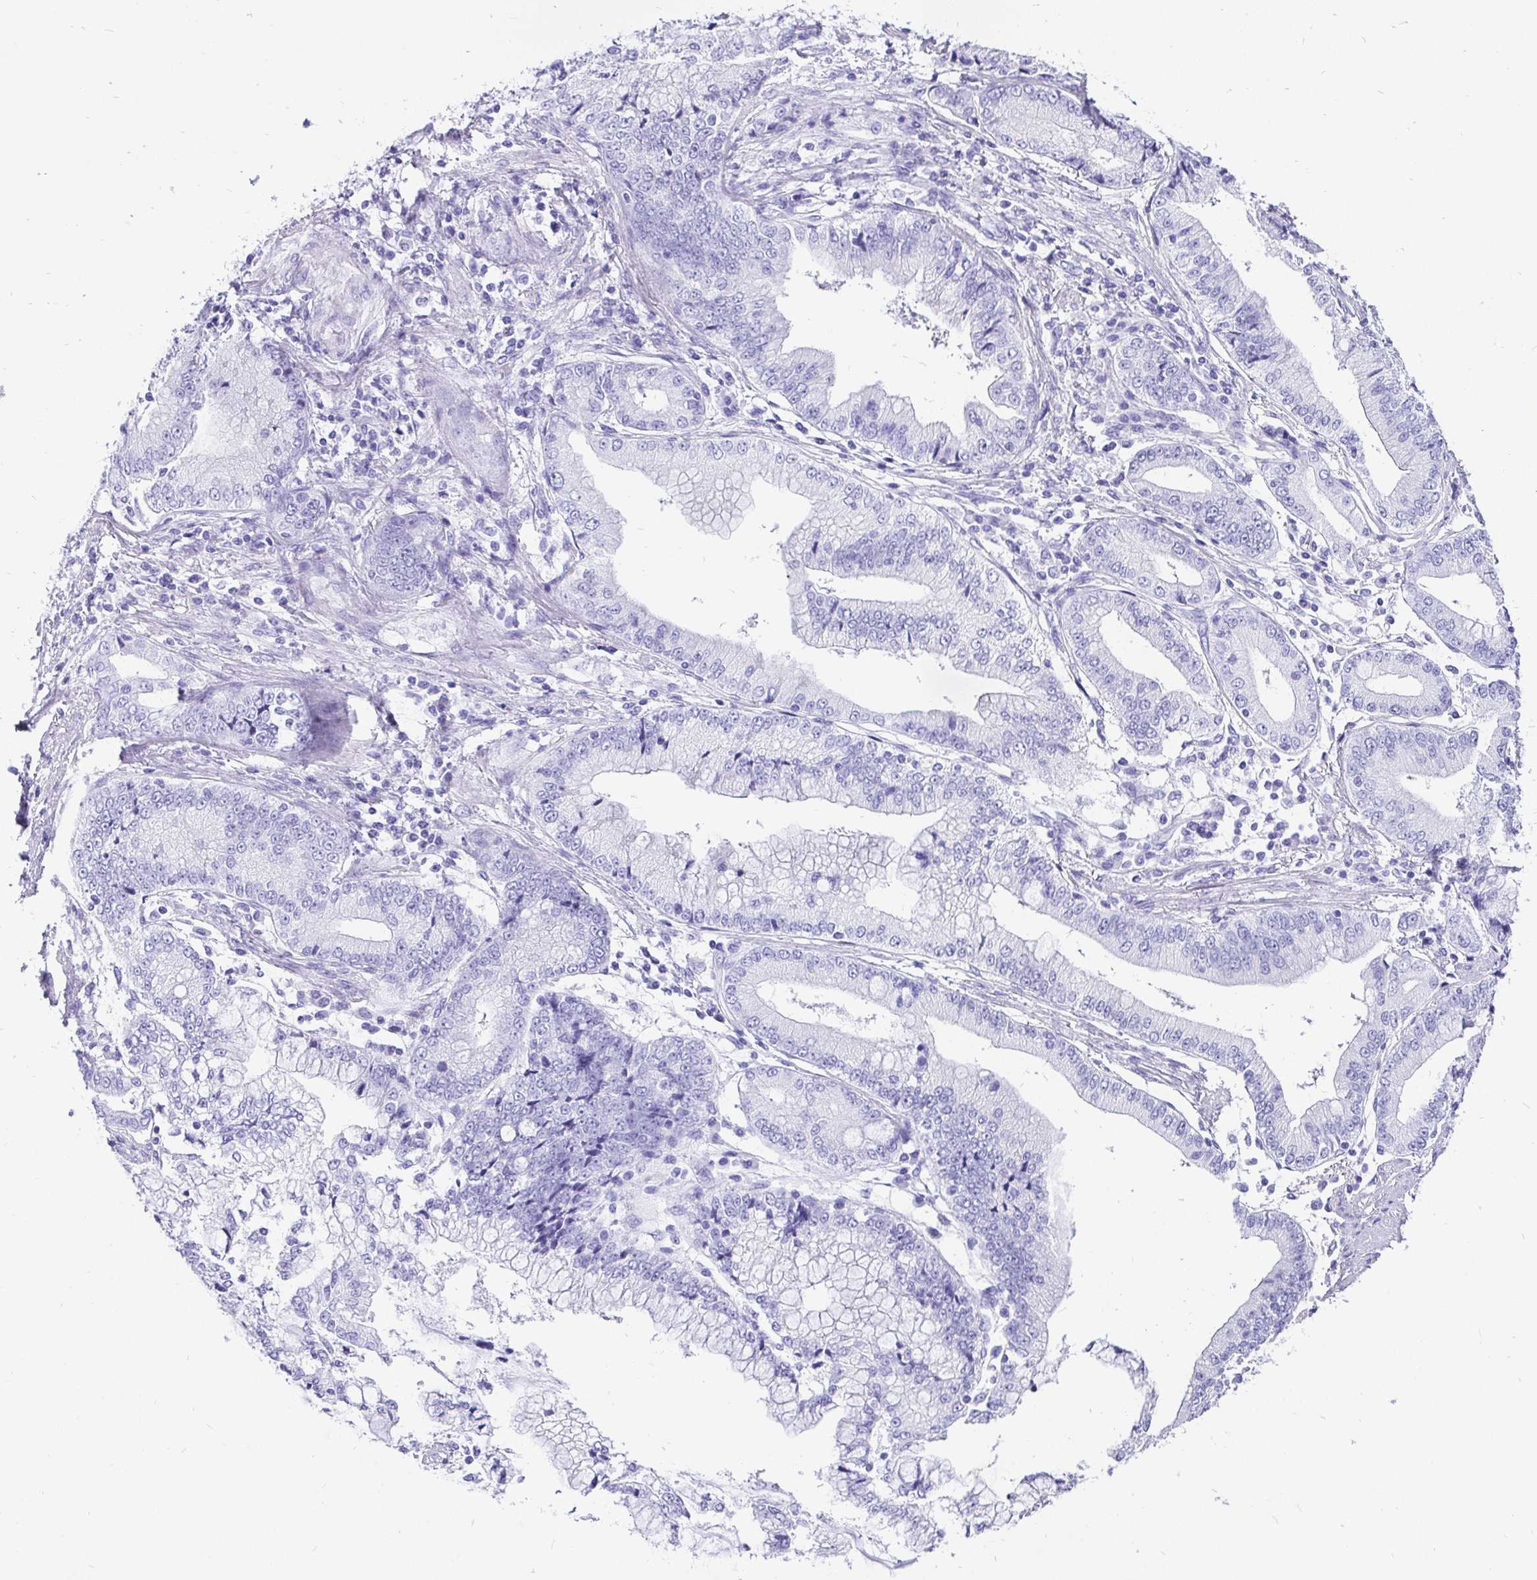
{"staining": {"intensity": "negative", "quantity": "none", "location": "none"}, "tissue": "stomach cancer", "cell_type": "Tumor cells", "image_type": "cancer", "snomed": [{"axis": "morphology", "description": "Adenocarcinoma, NOS"}, {"axis": "topography", "description": "Stomach, upper"}], "caption": "IHC of stomach cancer exhibits no expression in tumor cells. The staining is performed using DAB (3,3'-diaminobenzidine) brown chromogen with nuclei counter-stained in using hematoxylin.", "gene": "KRT13", "patient": {"sex": "female", "age": 74}}